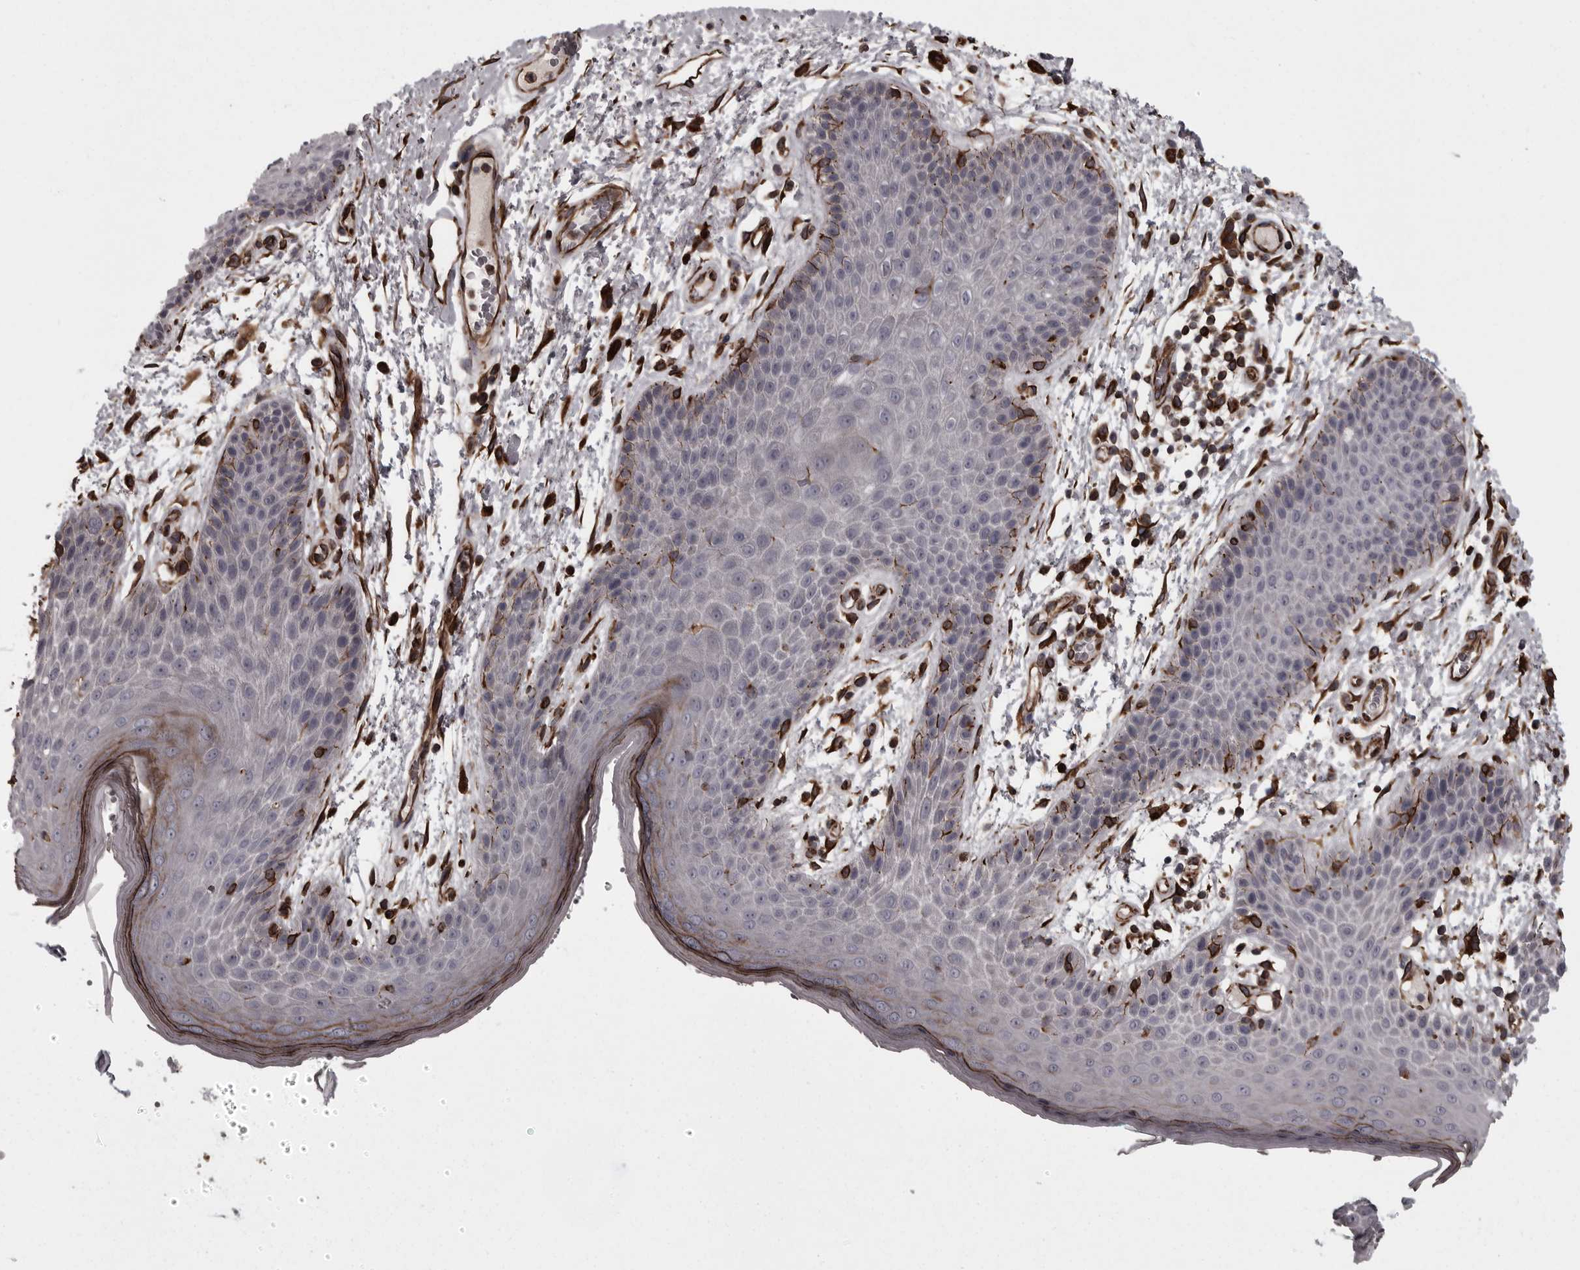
{"staining": {"intensity": "moderate", "quantity": "<25%", "location": "cytoplasmic/membranous"}, "tissue": "skin", "cell_type": "Epidermal cells", "image_type": "normal", "snomed": [{"axis": "morphology", "description": "Normal tissue, NOS"}, {"axis": "topography", "description": "Anal"}], "caption": "Immunohistochemical staining of unremarkable human skin reveals <25% levels of moderate cytoplasmic/membranous protein positivity in approximately <25% of epidermal cells.", "gene": "FAAP100", "patient": {"sex": "male", "age": 74}}